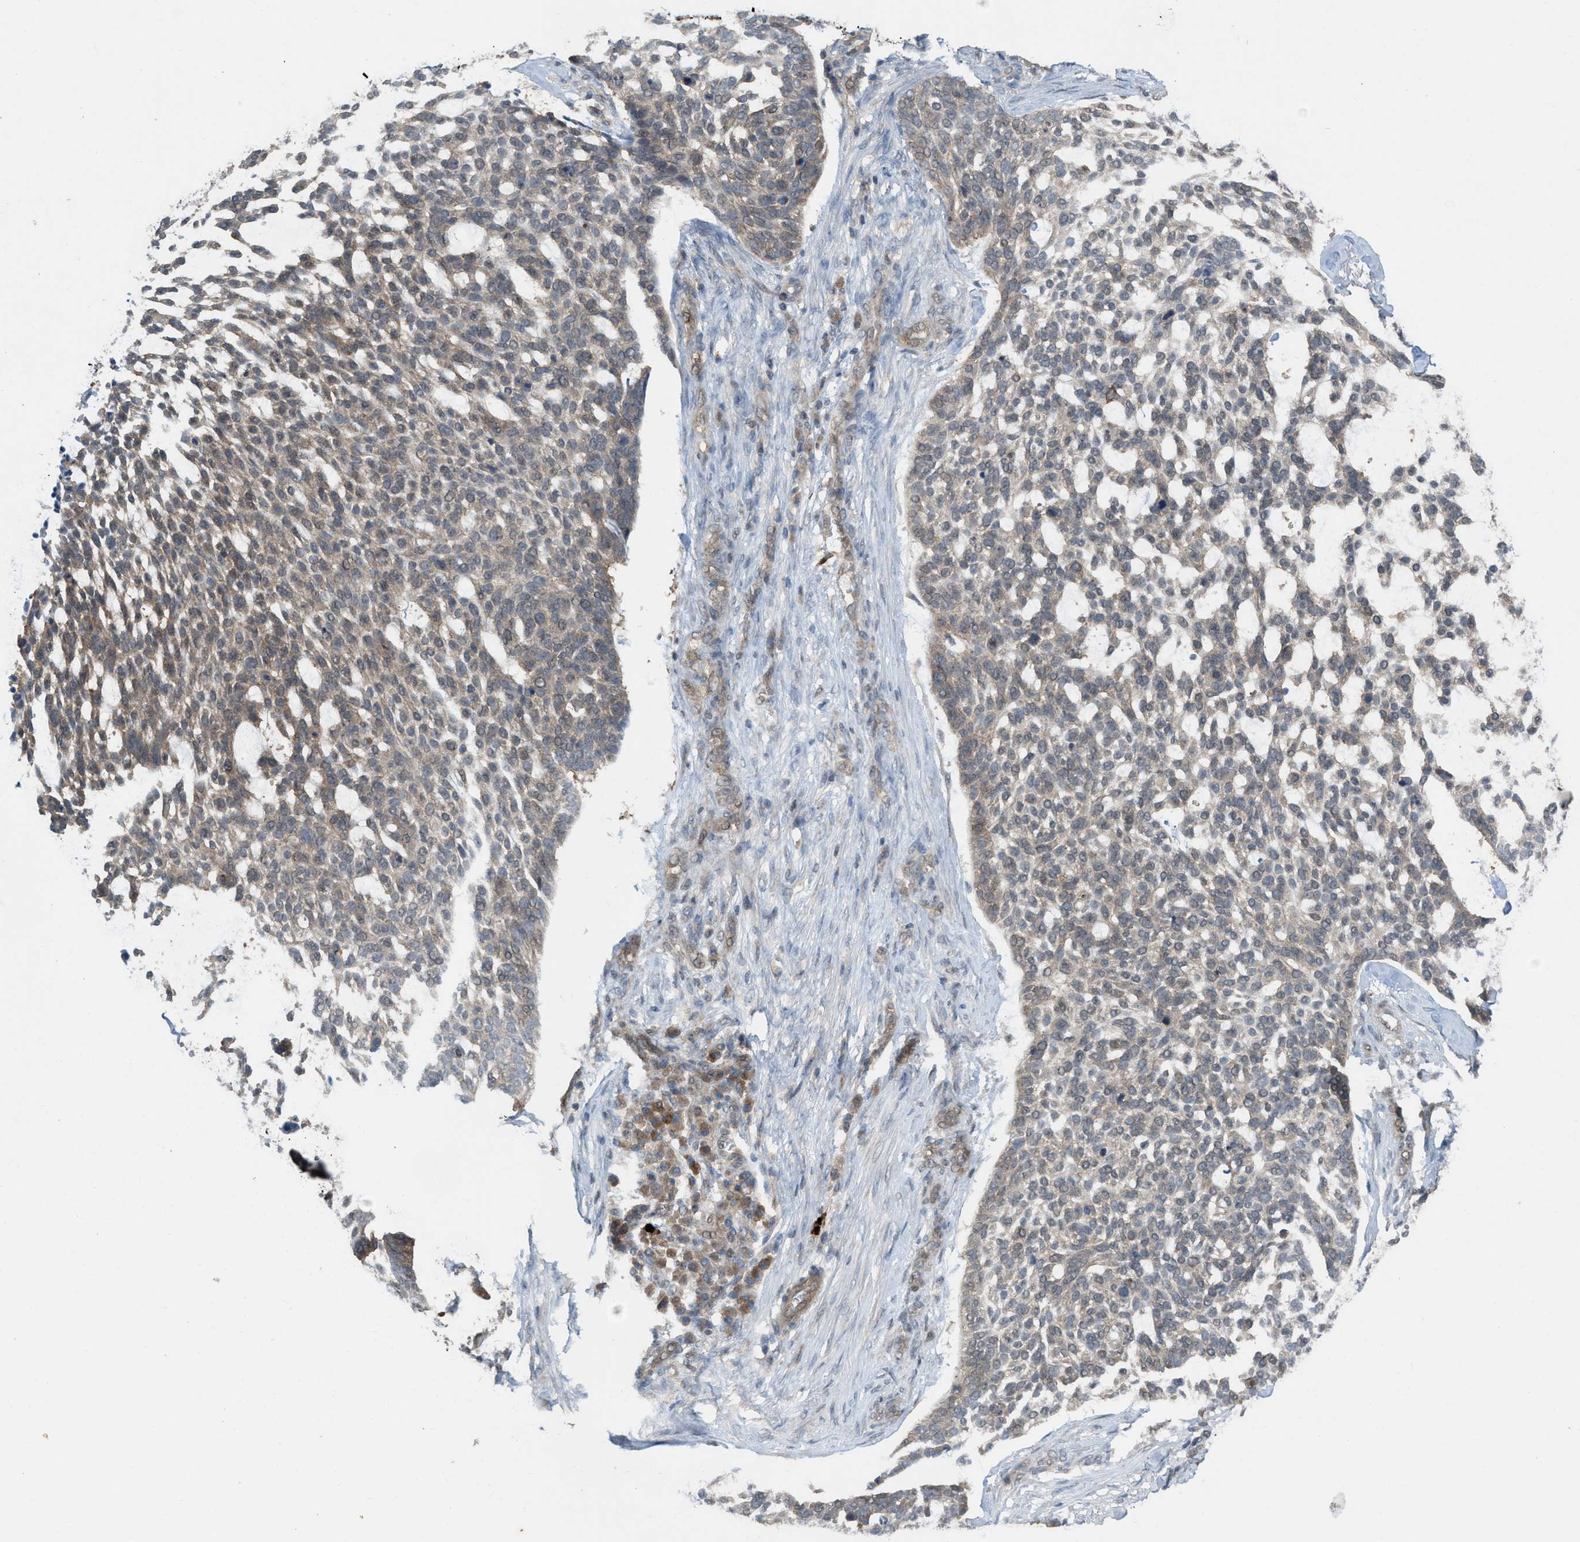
{"staining": {"intensity": "weak", "quantity": "25%-75%", "location": "cytoplasmic/membranous"}, "tissue": "skin cancer", "cell_type": "Tumor cells", "image_type": "cancer", "snomed": [{"axis": "morphology", "description": "Basal cell carcinoma"}, {"axis": "topography", "description": "Skin"}], "caption": "A high-resolution micrograph shows immunohistochemistry (IHC) staining of skin basal cell carcinoma, which reveals weak cytoplasmic/membranous positivity in about 25%-75% of tumor cells. (DAB IHC with brightfield microscopy, high magnification).", "gene": "PLAA", "patient": {"sex": "female", "age": 64}}